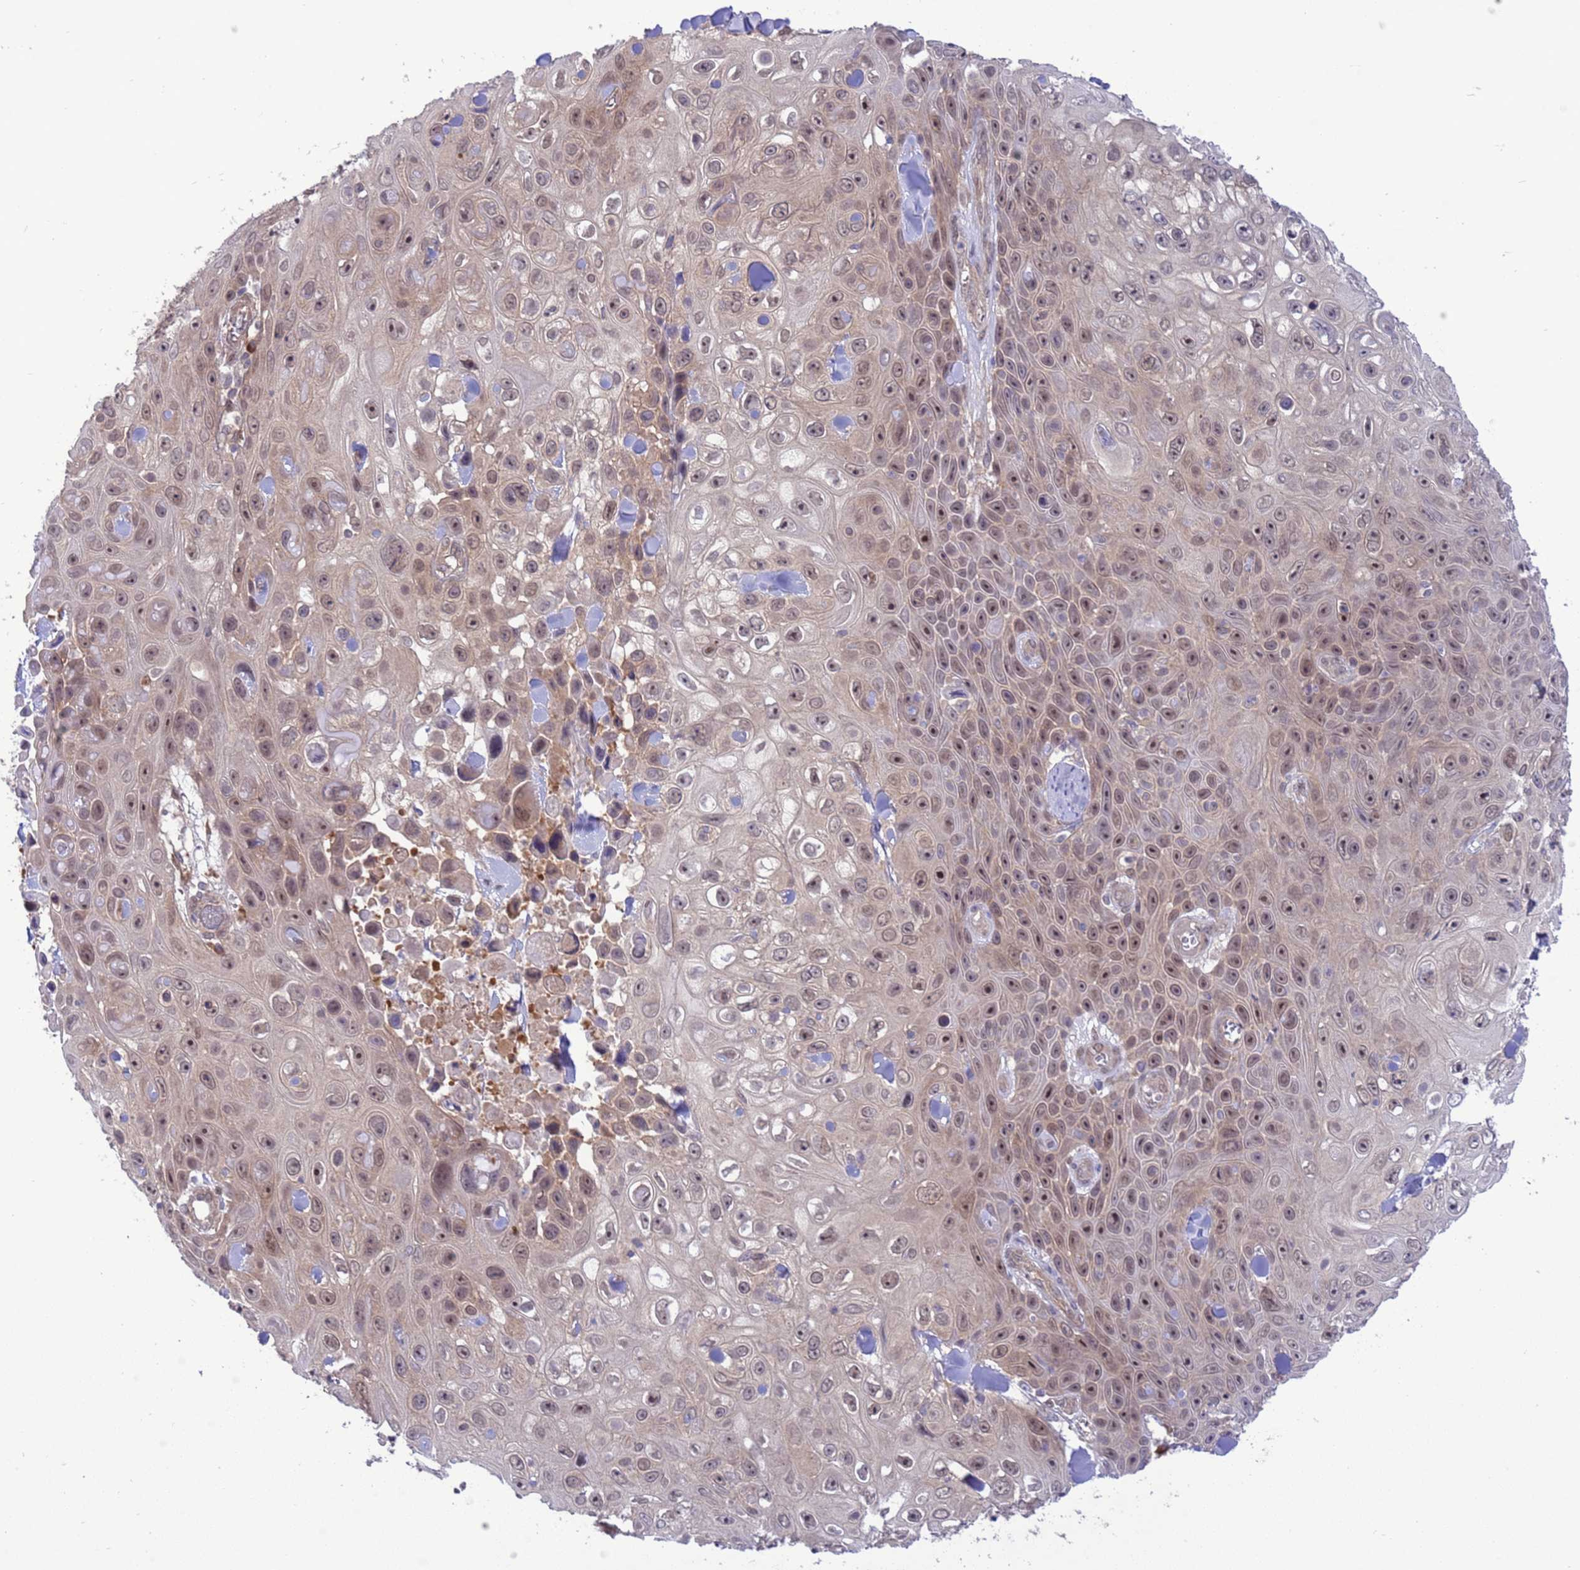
{"staining": {"intensity": "moderate", "quantity": ">75%", "location": "nuclear"}, "tissue": "skin cancer", "cell_type": "Tumor cells", "image_type": "cancer", "snomed": [{"axis": "morphology", "description": "Squamous cell carcinoma, NOS"}, {"axis": "topography", "description": "Skin"}], "caption": "Approximately >75% of tumor cells in skin squamous cell carcinoma display moderate nuclear protein staining as visualized by brown immunohistochemical staining.", "gene": "ZNF461", "patient": {"sex": "male", "age": 82}}